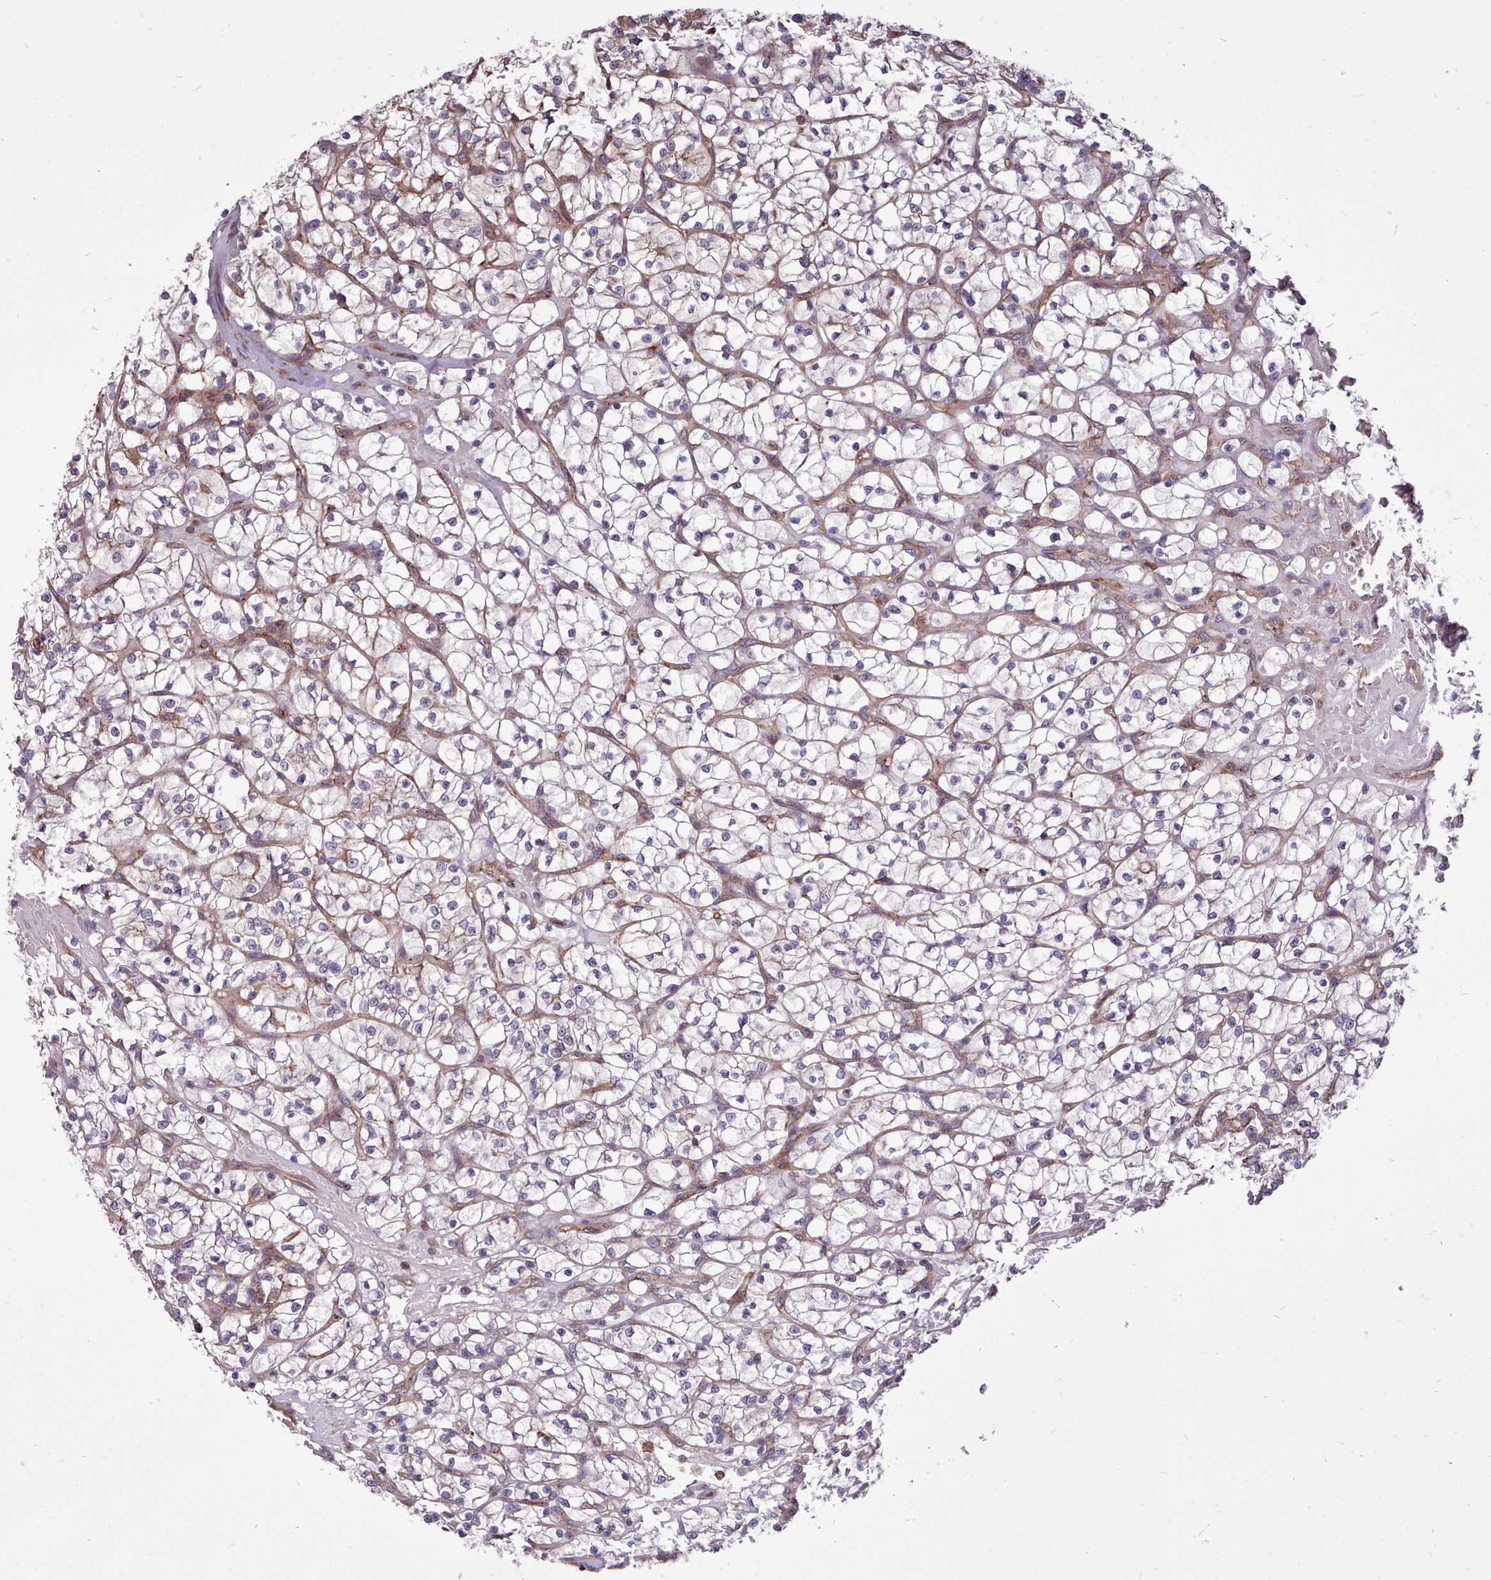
{"staining": {"intensity": "negative", "quantity": "none", "location": "none"}, "tissue": "renal cancer", "cell_type": "Tumor cells", "image_type": "cancer", "snomed": [{"axis": "morphology", "description": "Adenocarcinoma, NOS"}, {"axis": "topography", "description": "Kidney"}], "caption": "IHC of renal cancer (adenocarcinoma) demonstrates no positivity in tumor cells.", "gene": "STUB1", "patient": {"sex": "female", "age": 64}}